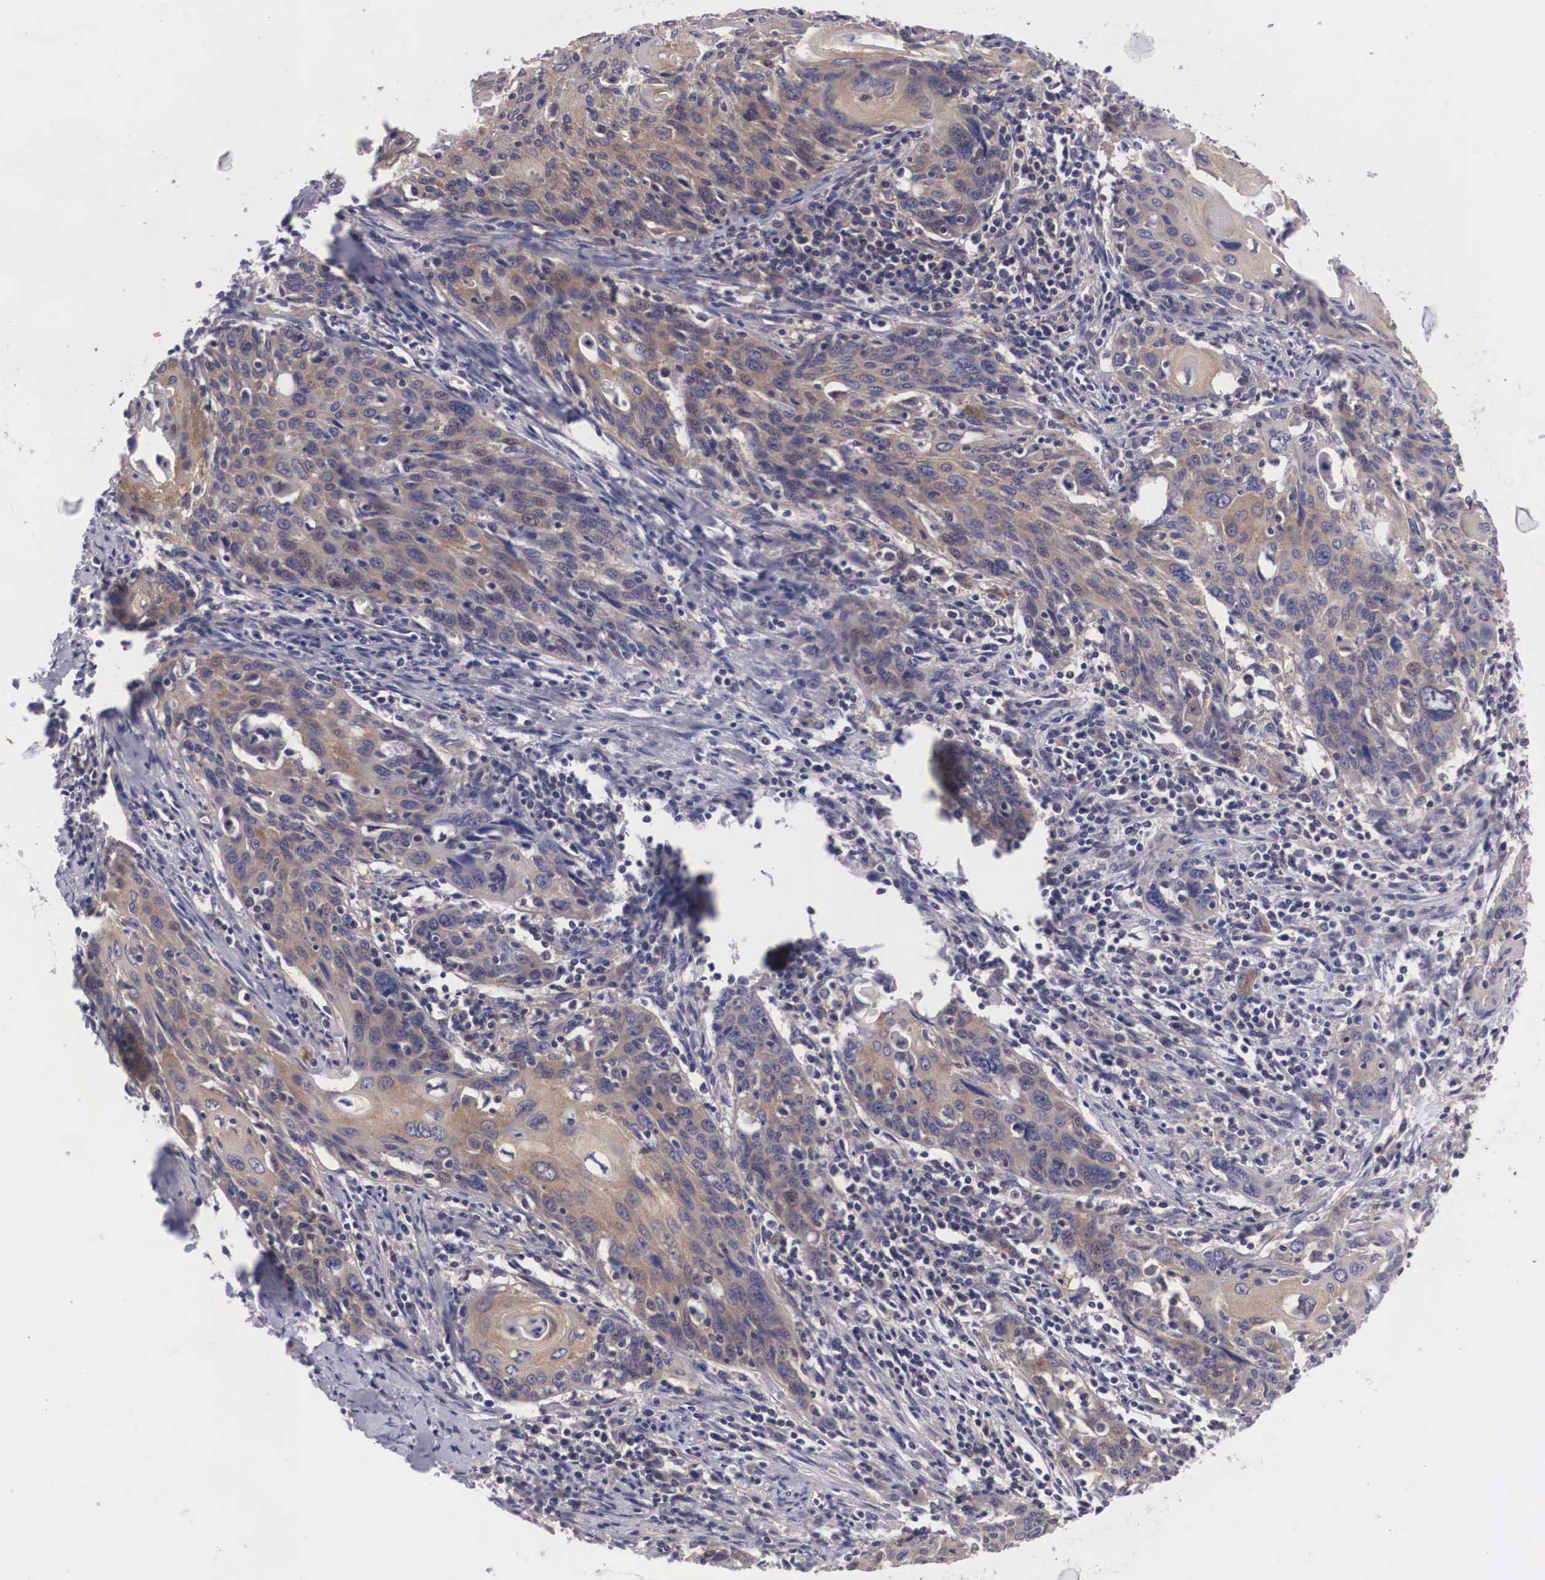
{"staining": {"intensity": "weak", "quantity": ">75%", "location": "cytoplasmic/membranous"}, "tissue": "cervical cancer", "cell_type": "Tumor cells", "image_type": "cancer", "snomed": [{"axis": "morphology", "description": "Squamous cell carcinoma, NOS"}, {"axis": "topography", "description": "Cervix"}], "caption": "Approximately >75% of tumor cells in cervical cancer display weak cytoplasmic/membranous protein staining as visualized by brown immunohistochemical staining.", "gene": "GRIPAP1", "patient": {"sex": "female", "age": 54}}